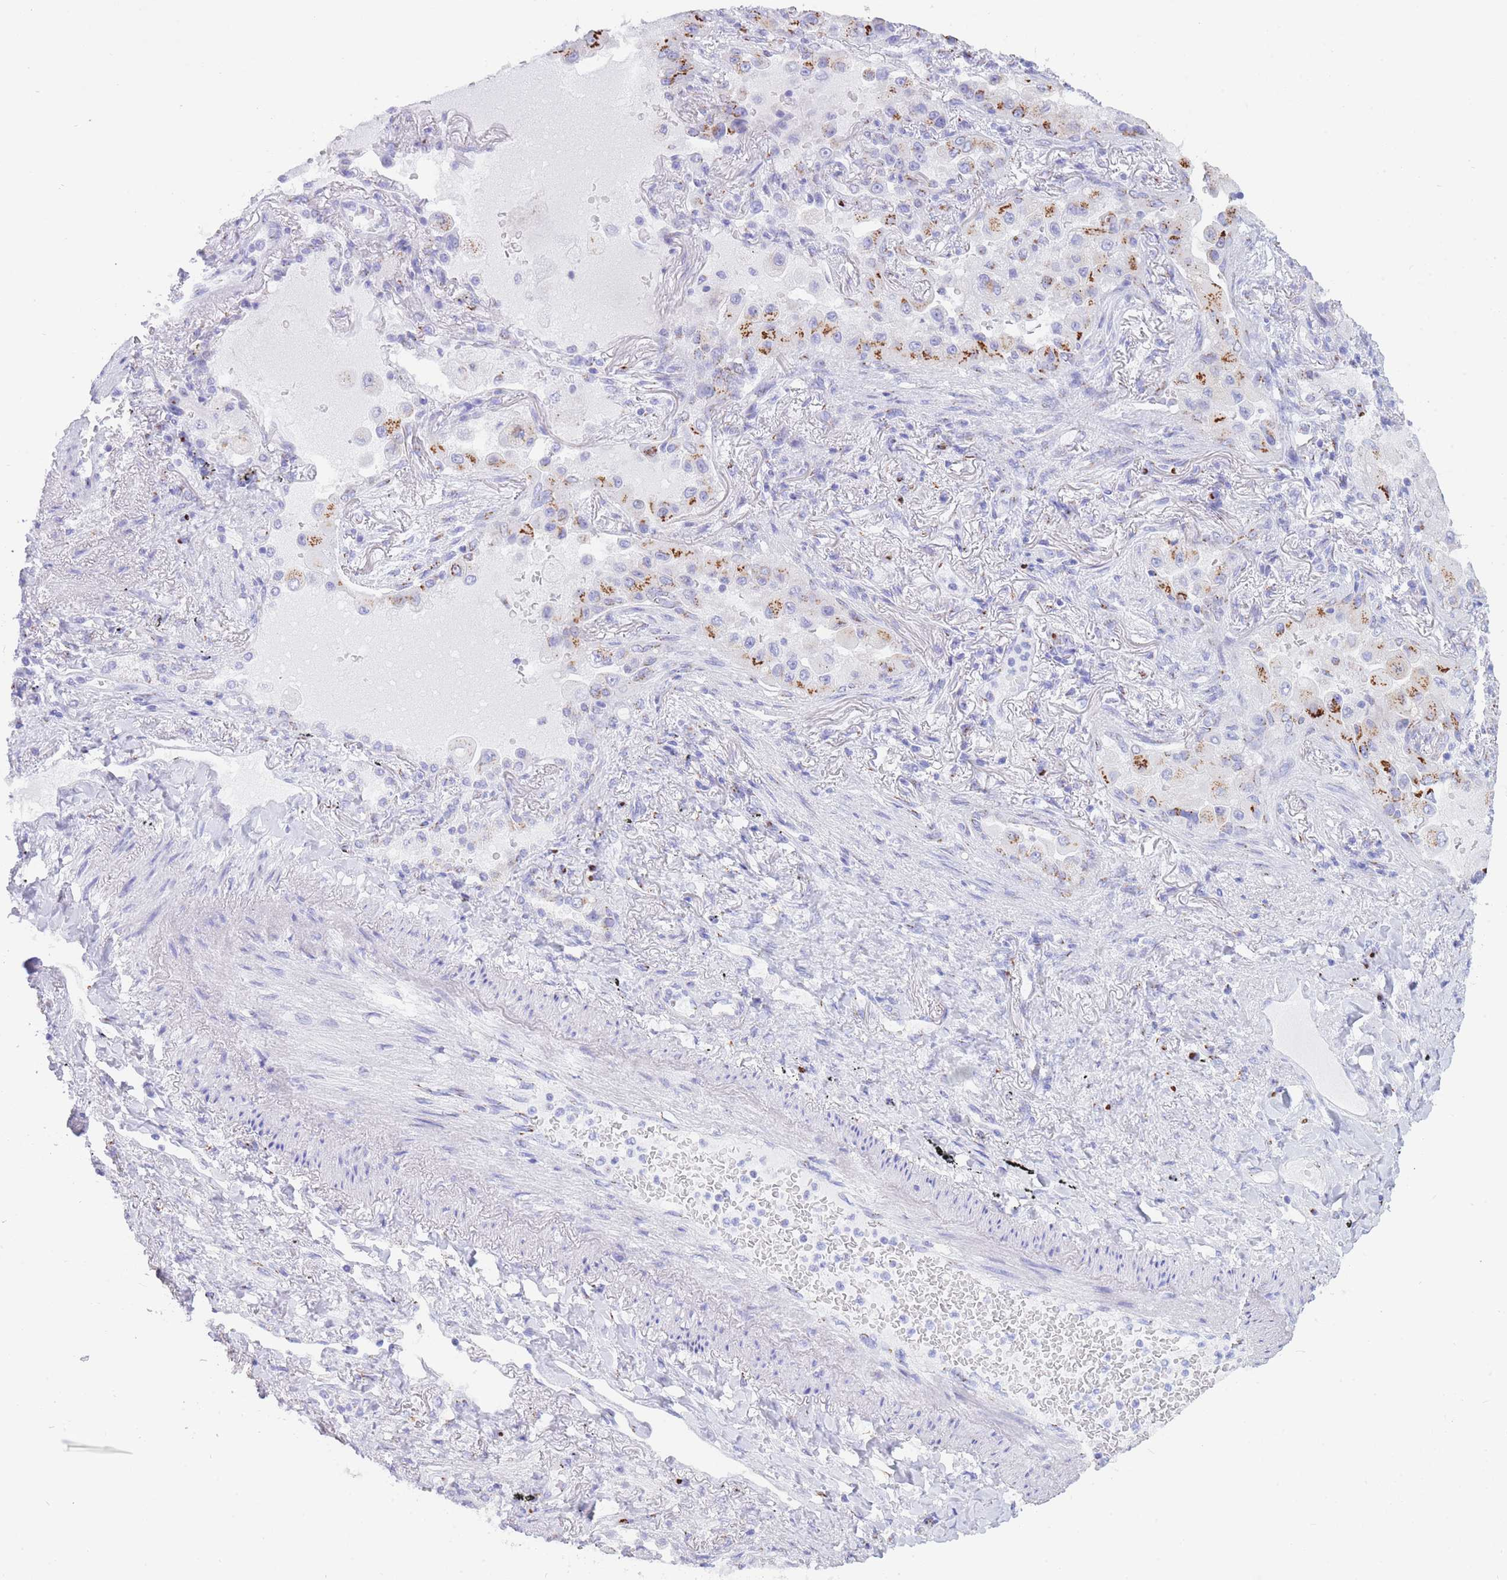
{"staining": {"intensity": "strong", "quantity": ">75%", "location": "cytoplasmic/membranous"}, "tissue": "lung cancer", "cell_type": "Tumor cells", "image_type": "cancer", "snomed": [{"axis": "morphology", "description": "Squamous cell carcinoma, NOS"}, {"axis": "topography", "description": "Lung"}], "caption": "Approximately >75% of tumor cells in human lung cancer (squamous cell carcinoma) display strong cytoplasmic/membranous protein staining as visualized by brown immunohistochemical staining.", "gene": "FAM3C", "patient": {"sex": "male", "age": 74}}